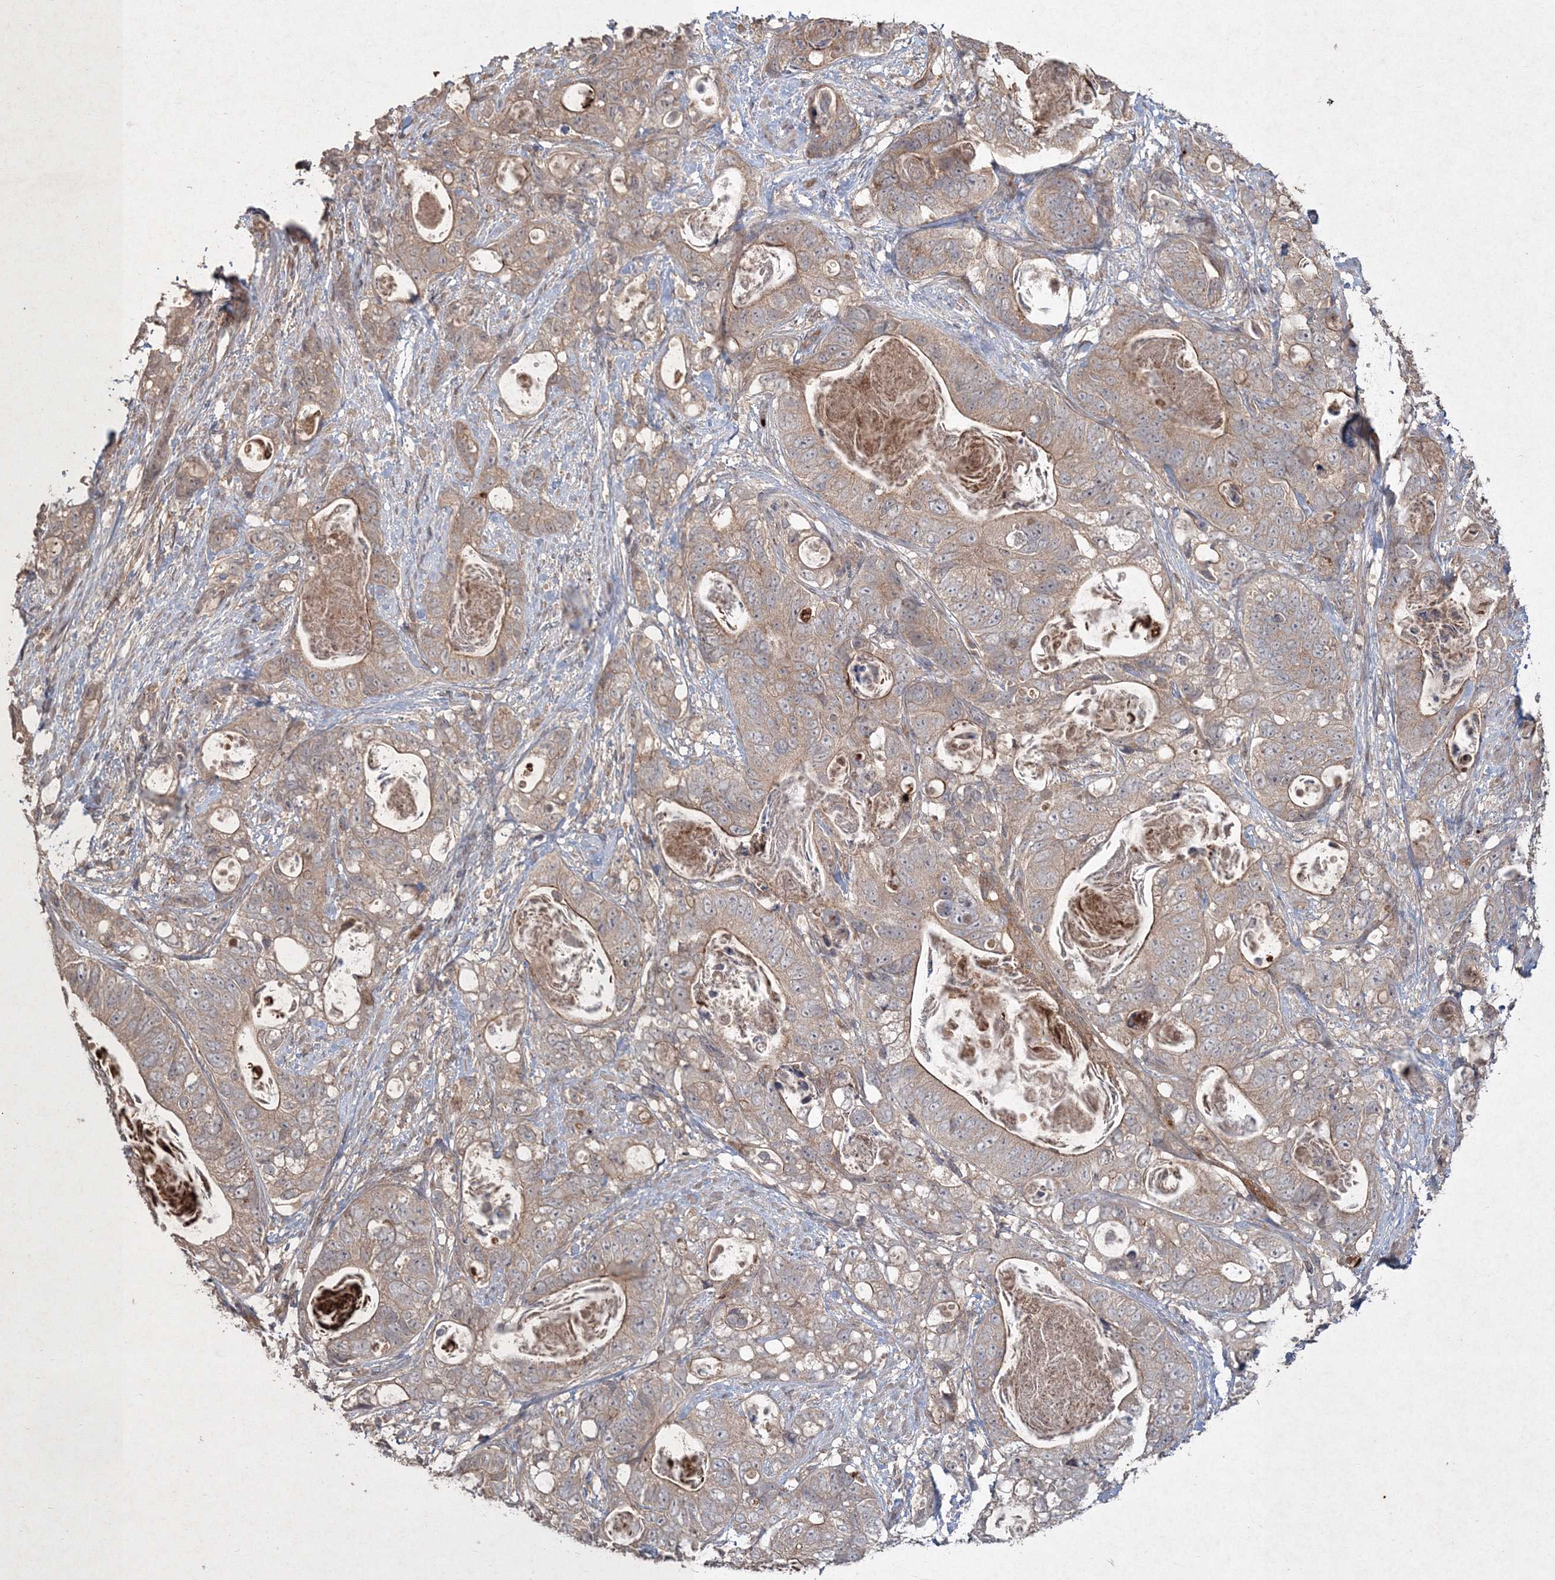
{"staining": {"intensity": "moderate", "quantity": "25%-75%", "location": "cytoplasmic/membranous"}, "tissue": "stomach cancer", "cell_type": "Tumor cells", "image_type": "cancer", "snomed": [{"axis": "morphology", "description": "Normal tissue, NOS"}, {"axis": "morphology", "description": "Adenocarcinoma, NOS"}, {"axis": "topography", "description": "Stomach"}], "caption": "IHC photomicrograph of neoplastic tissue: human stomach cancer stained using IHC reveals medium levels of moderate protein expression localized specifically in the cytoplasmic/membranous of tumor cells, appearing as a cytoplasmic/membranous brown color.", "gene": "SPRY1", "patient": {"sex": "female", "age": 89}}